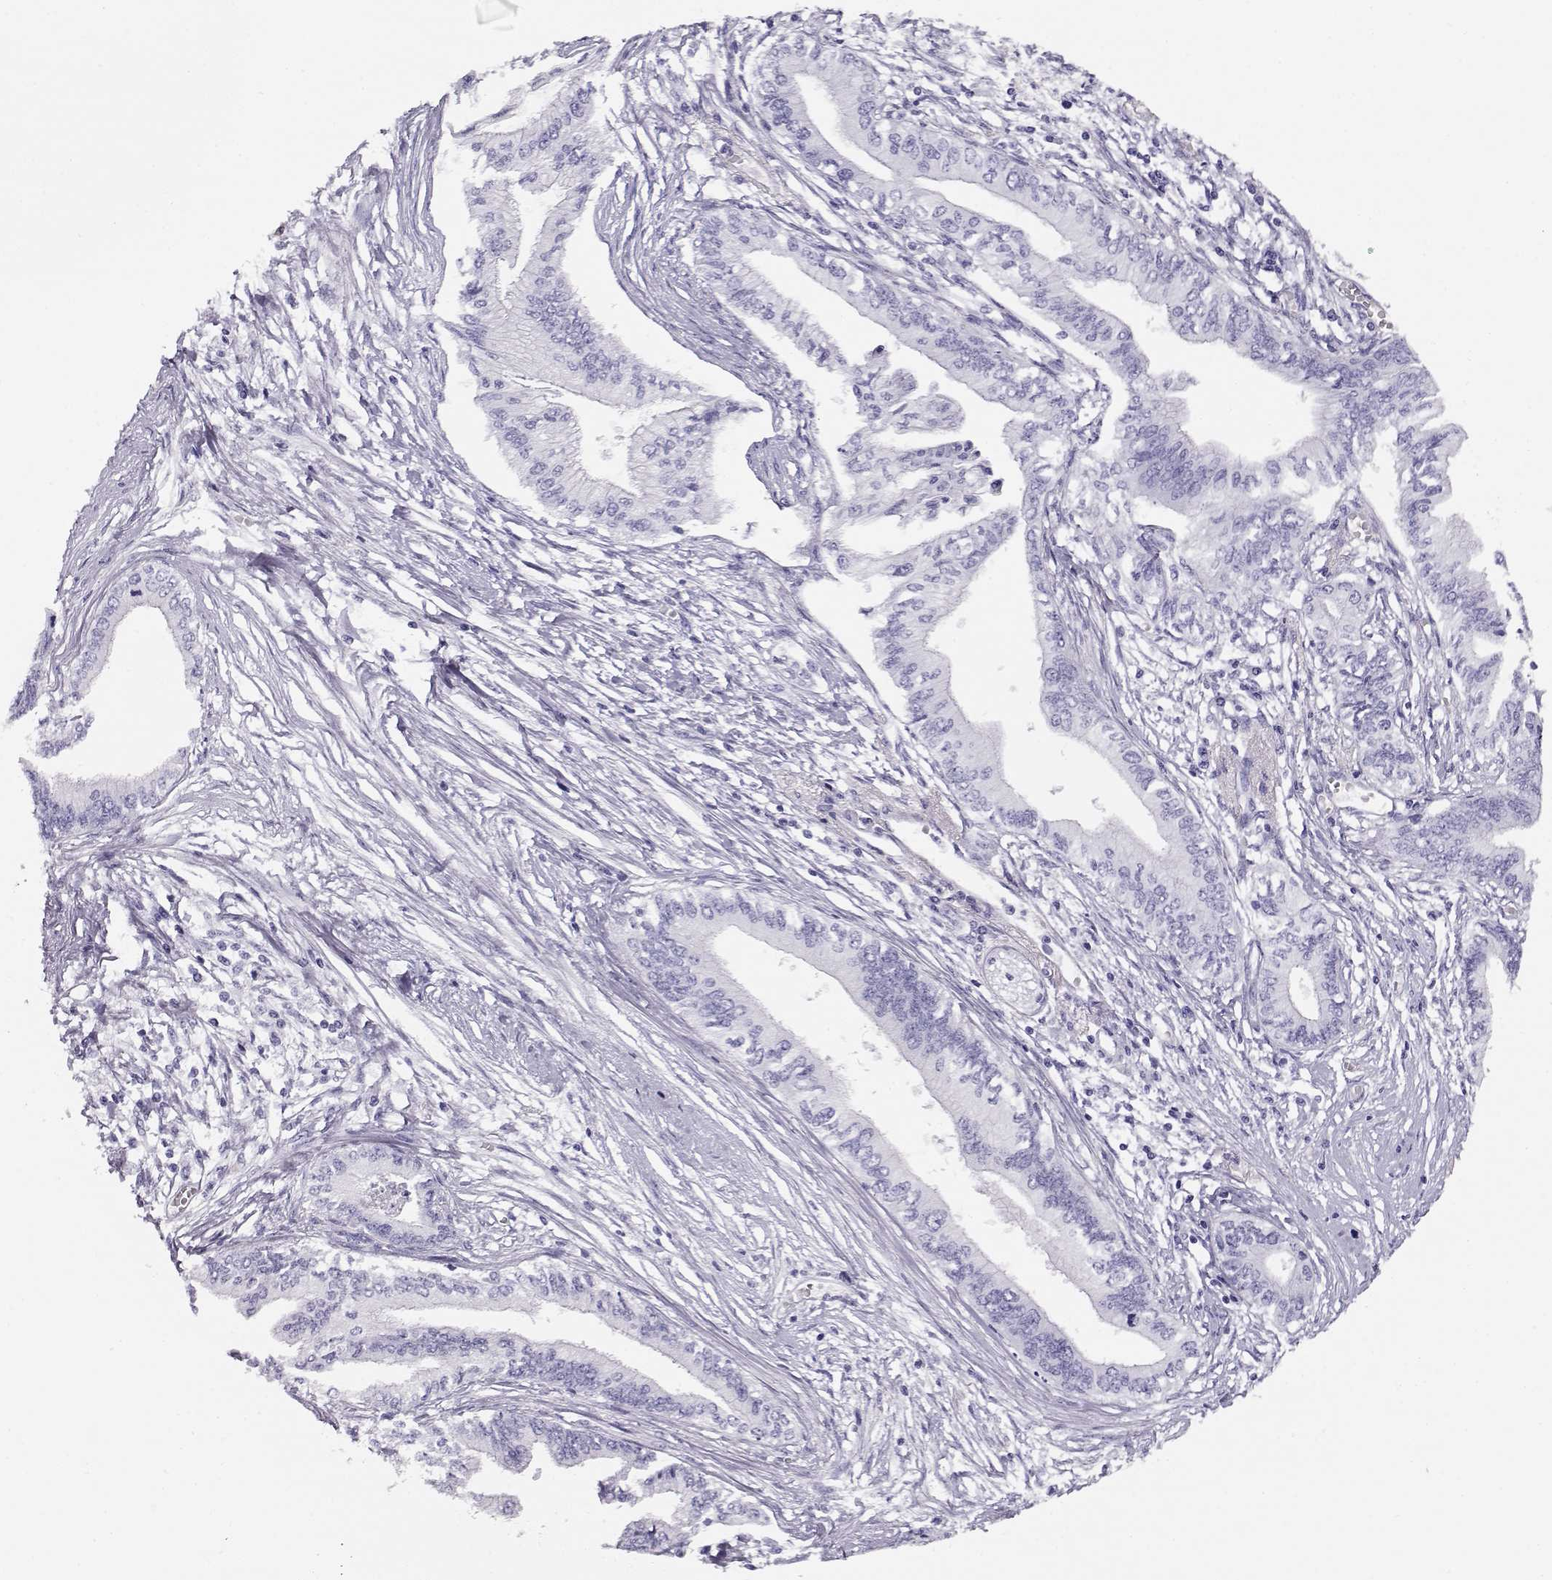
{"staining": {"intensity": "negative", "quantity": "none", "location": "none"}, "tissue": "pancreatic cancer", "cell_type": "Tumor cells", "image_type": "cancer", "snomed": [{"axis": "morphology", "description": "Adenocarcinoma, NOS"}, {"axis": "topography", "description": "Pancreas"}], "caption": "High magnification brightfield microscopy of pancreatic cancer (adenocarcinoma) stained with DAB (brown) and counterstained with hematoxylin (blue): tumor cells show no significant staining.", "gene": "CRX", "patient": {"sex": "female", "age": 61}}